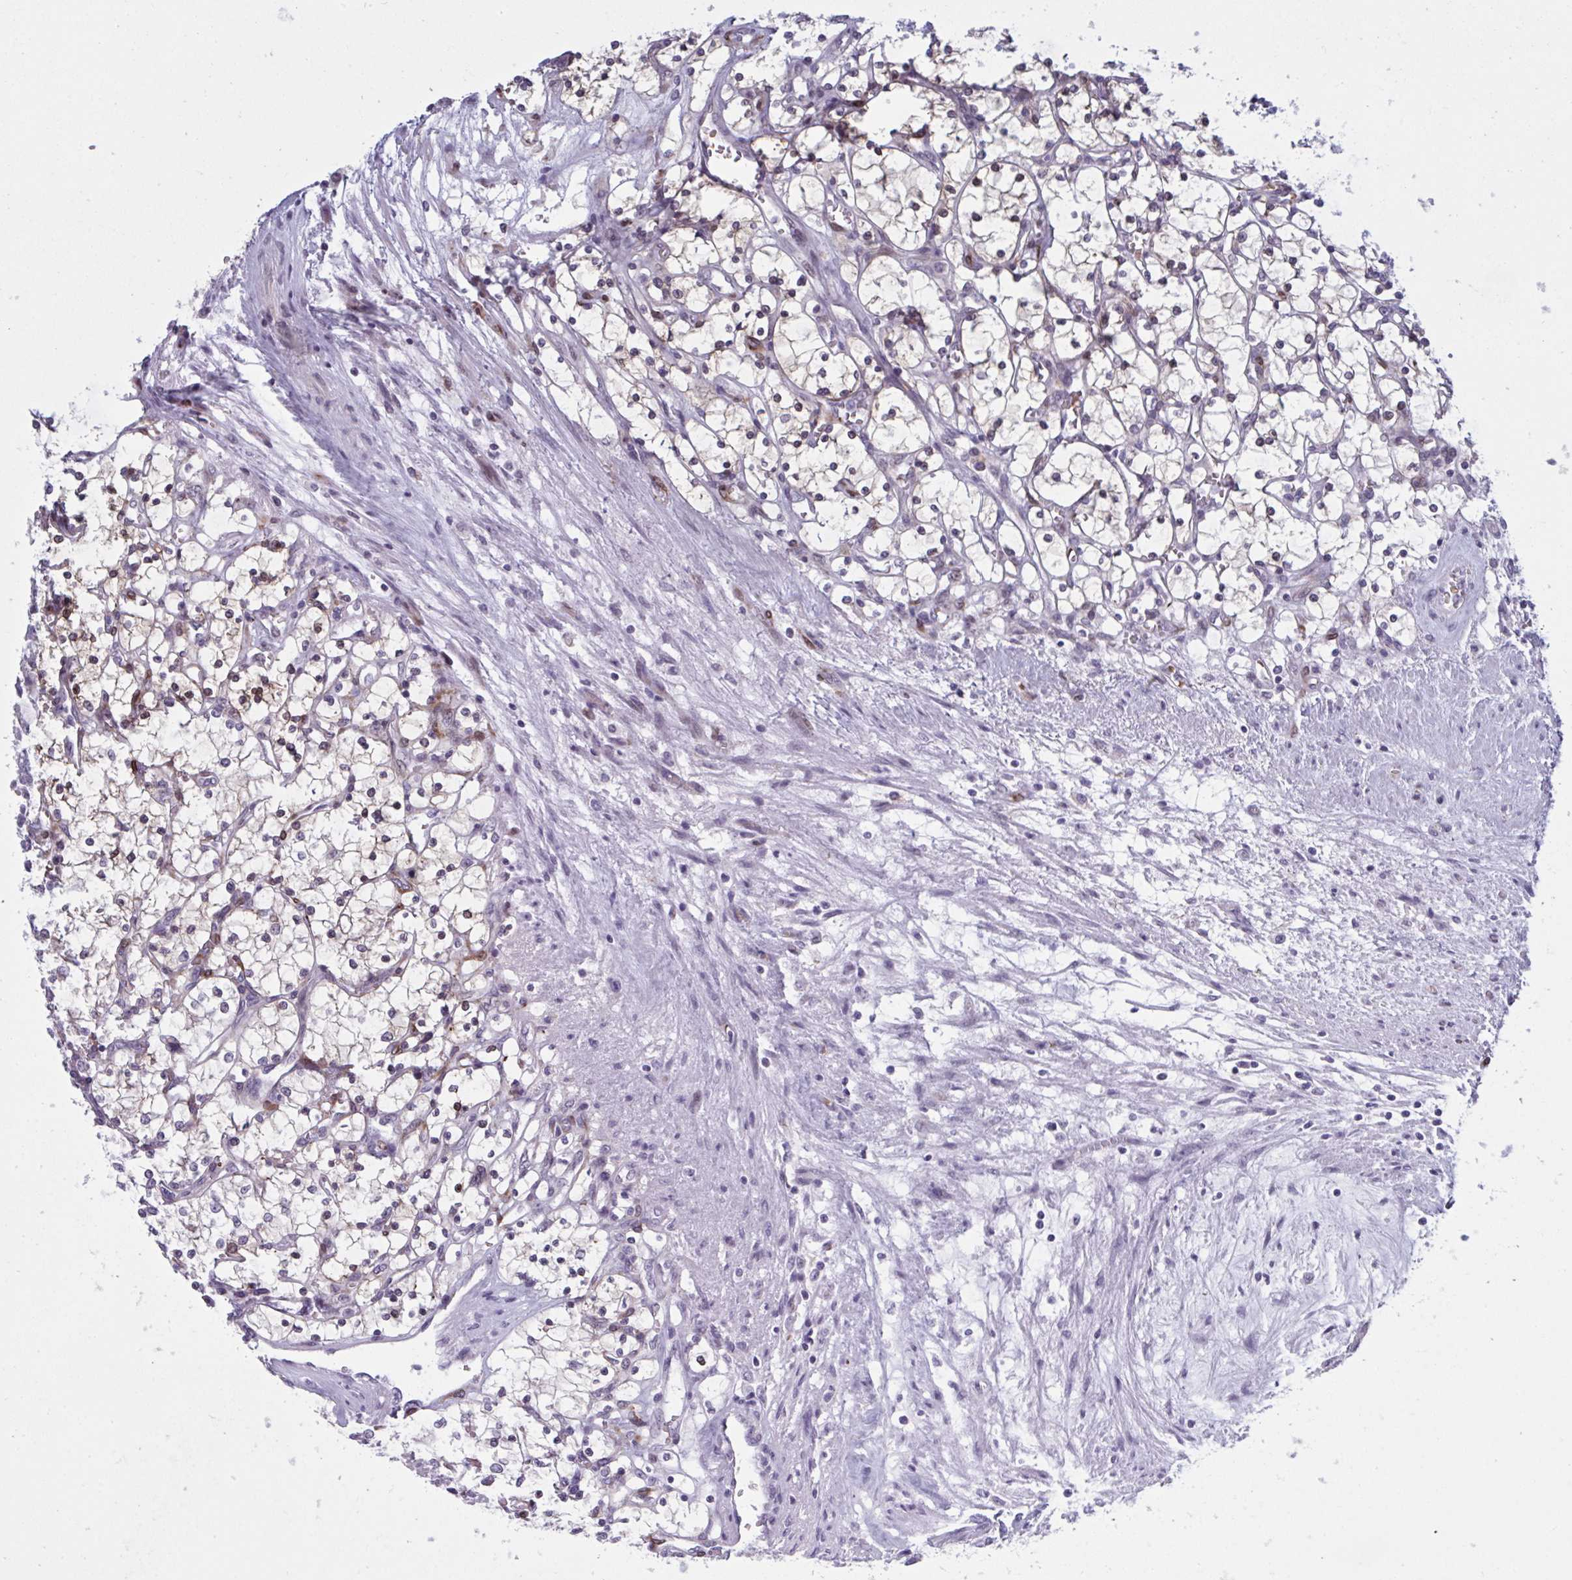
{"staining": {"intensity": "weak", "quantity": "<25%", "location": "cytoplasmic/membranous"}, "tissue": "renal cancer", "cell_type": "Tumor cells", "image_type": "cancer", "snomed": [{"axis": "morphology", "description": "Adenocarcinoma, NOS"}, {"axis": "topography", "description": "Kidney"}], "caption": "Immunohistochemical staining of renal adenocarcinoma reveals no significant staining in tumor cells.", "gene": "HSD11B2", "patient": {"sex": "female", "age": 69}}